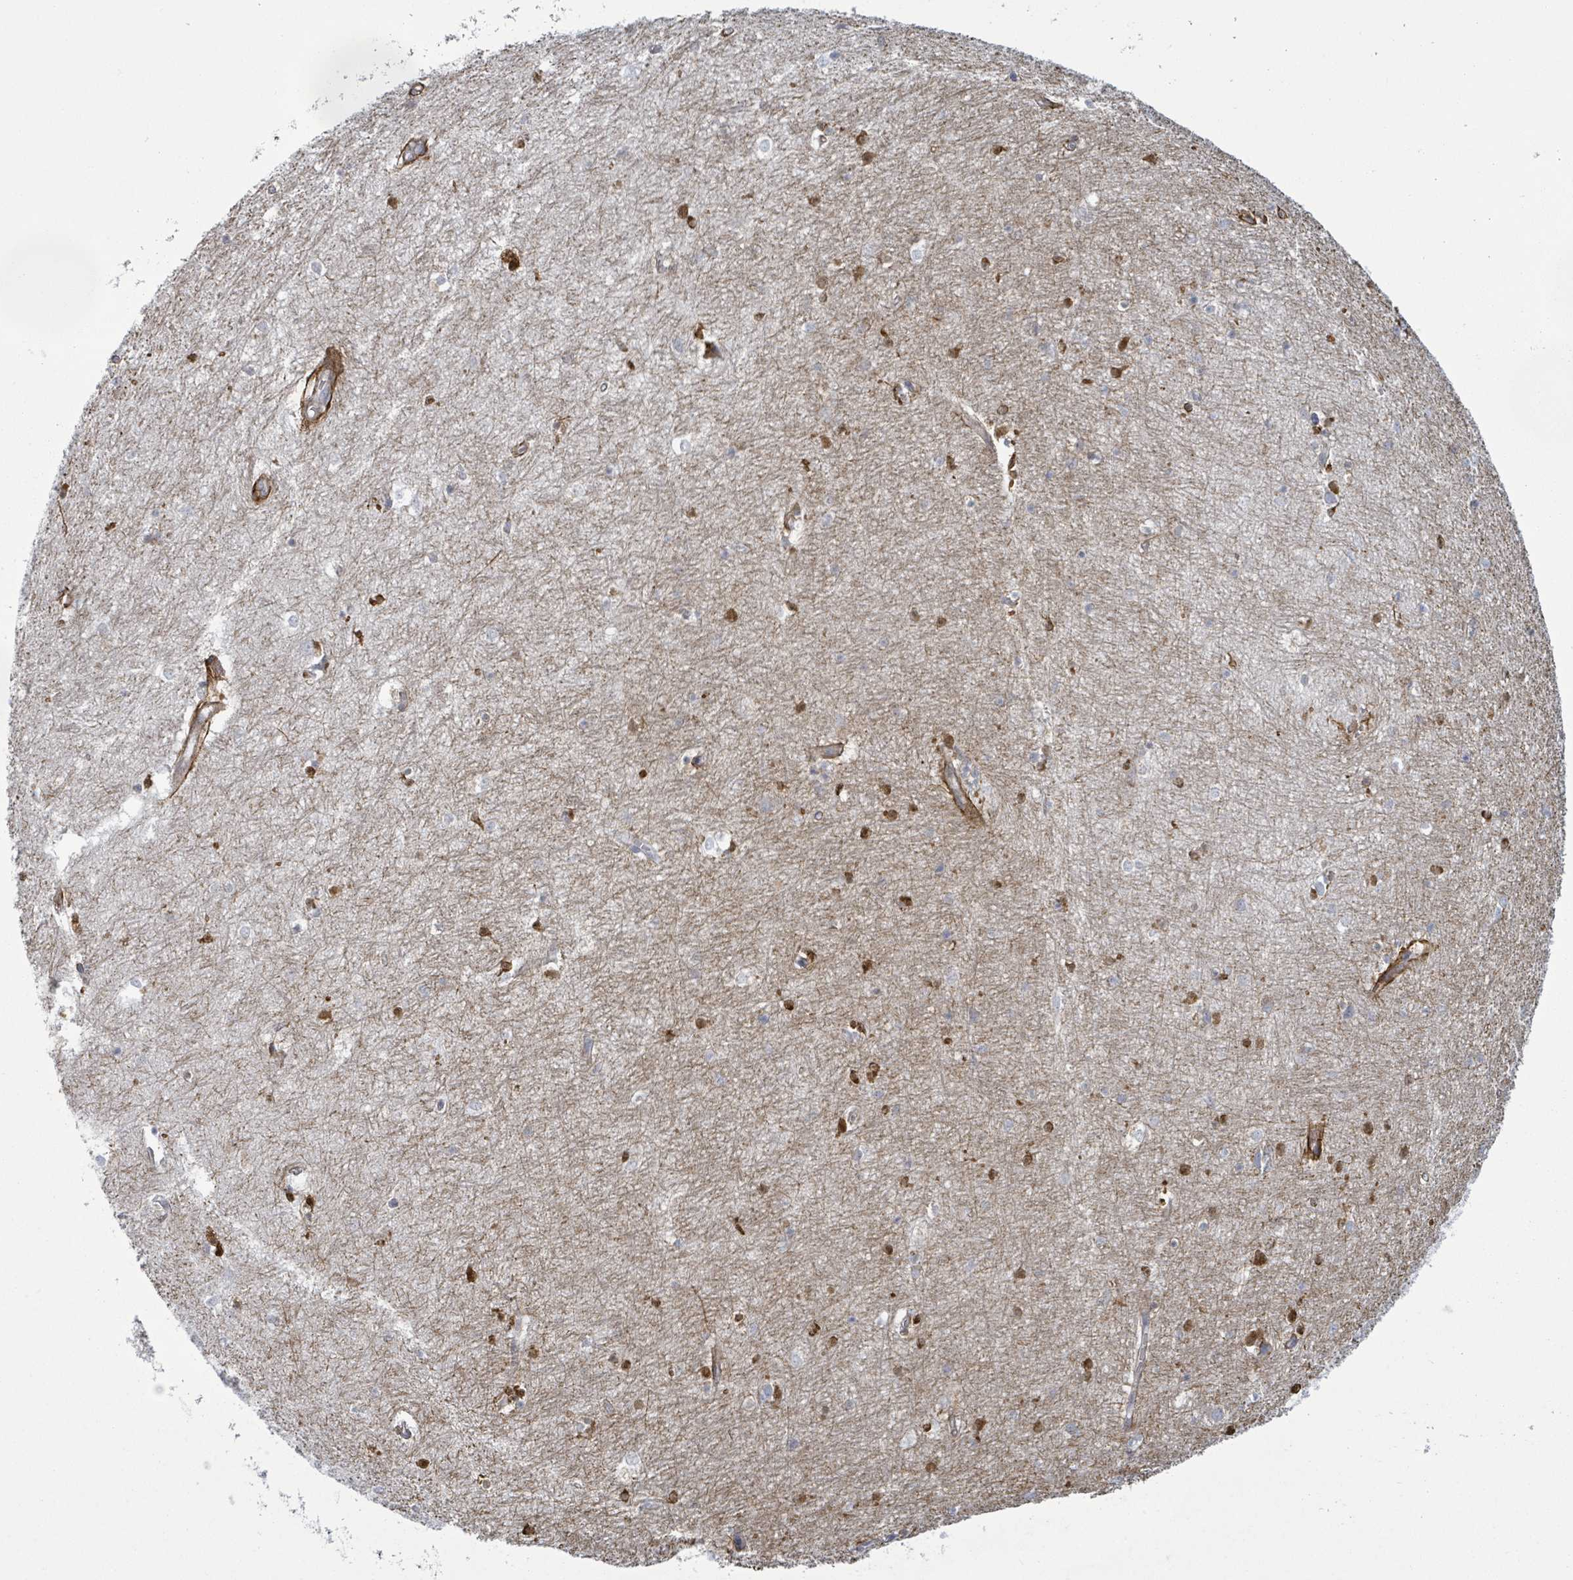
{"staining": {"intensity": "strong", "quantity": "<25%", "location": "cytoplasmic/membranous"}, "tissue": "hippocampus", "cell_type": "Glial cells", "image_type": "normal", "snomed": [{"axis": "morphology", "description": "Normal tissue, NOS"}, {"axis": "topography", "description": "Hippocampus"}], "caption": "Immunohistochemical staining of benign human hippocampus exhibits strong cytoplasmic/membranous protein positivity in about <25% of glial cells. (IHC, brightfield microscopy, high magnification).", "gene": "COL13A1", "patient": {"sex": "female", "age": 64}}